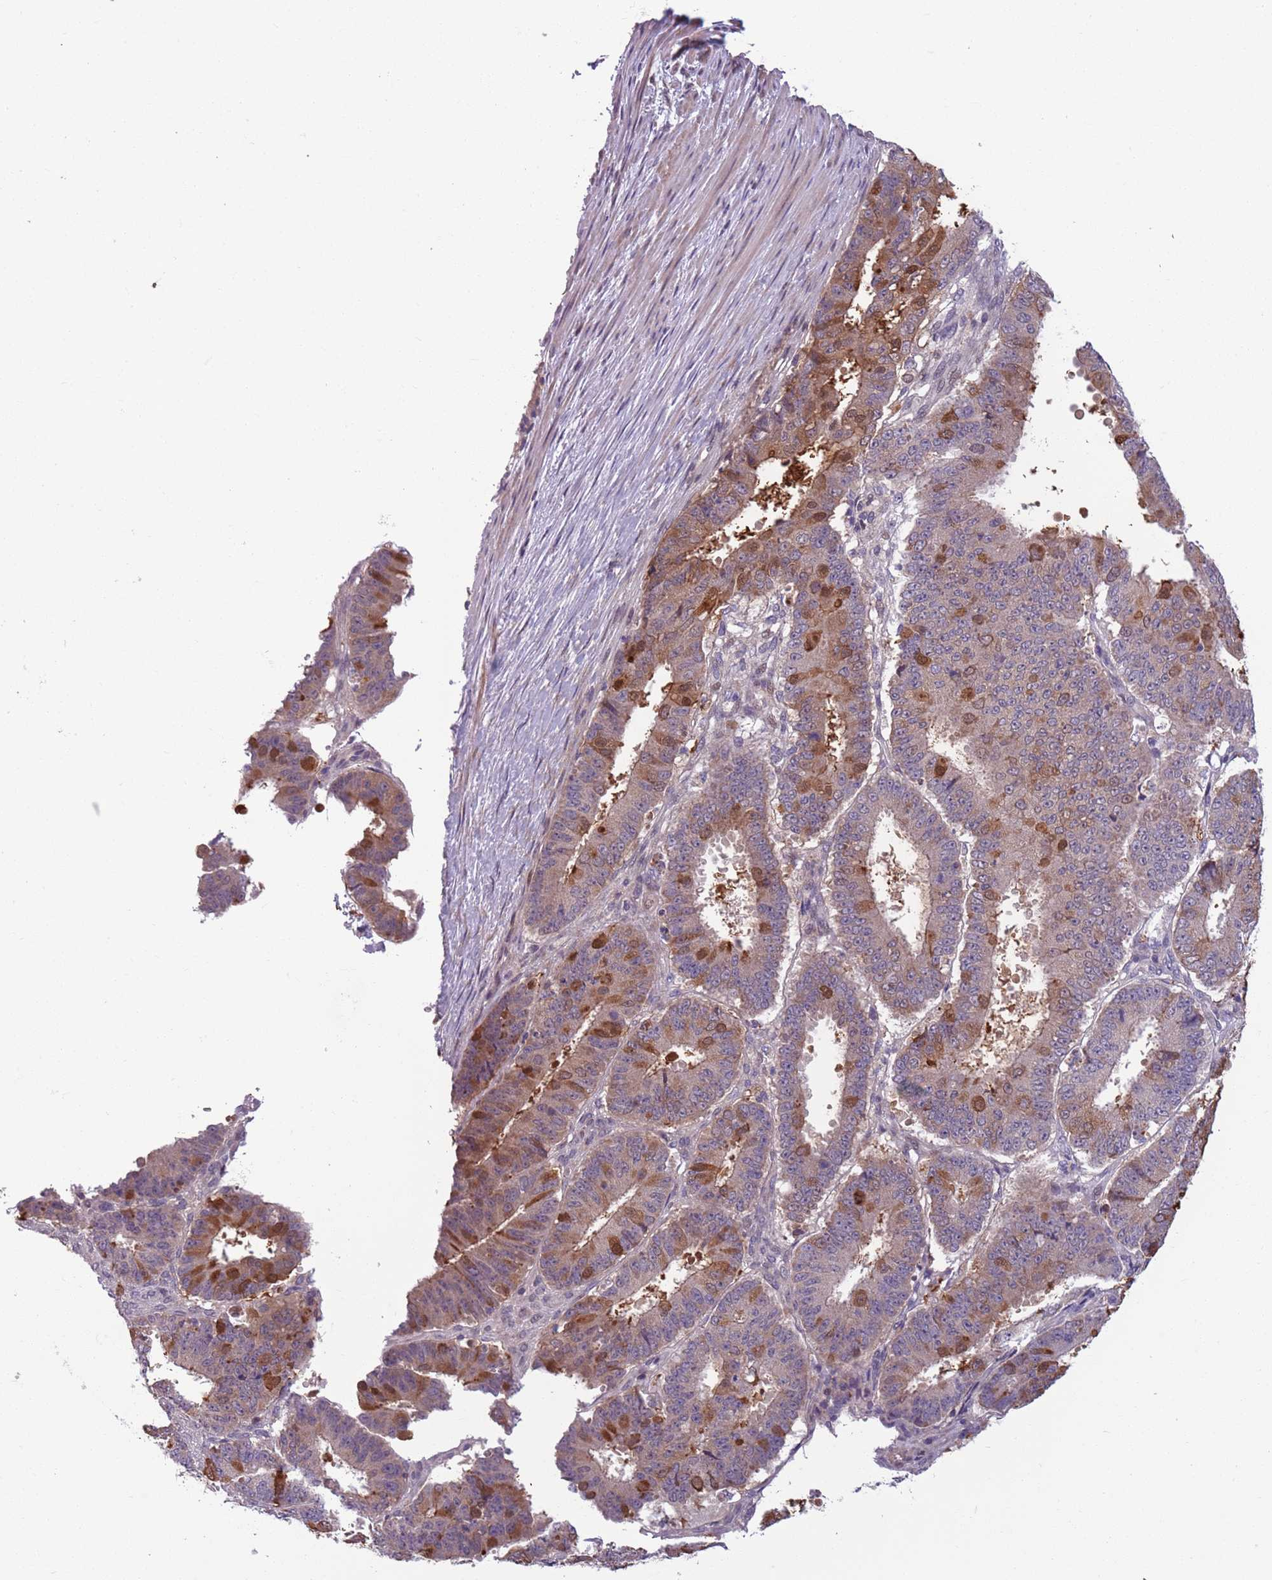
{"staining": {"intensity": "moderate", "quantity": "25%-75%", "location": "cytoplasmic/membranous,nuclear"}, "tissue": "ovarian cancer", "cell_type": "Tumor cells", "image_type": "cancer", "snomed": [{"axis": "morphology", "description": "Carcinoma, endometroid"}, {"axis": "topography", "description": "Appendix"}, {"axis": "topography", "description": "Ovary"}], "caption": "Protein staining of ovarian cancer tissue exhibits moderate cytoplasmic/membranous and nuclear expression in about 25%-75% of tumor cells. (DAB (3,3'-diaminobenzidine) = brown stain, brightfield microscopy at high magnification).", "gene": "JAML", "patient": {"sex": "female", "age": 42}}